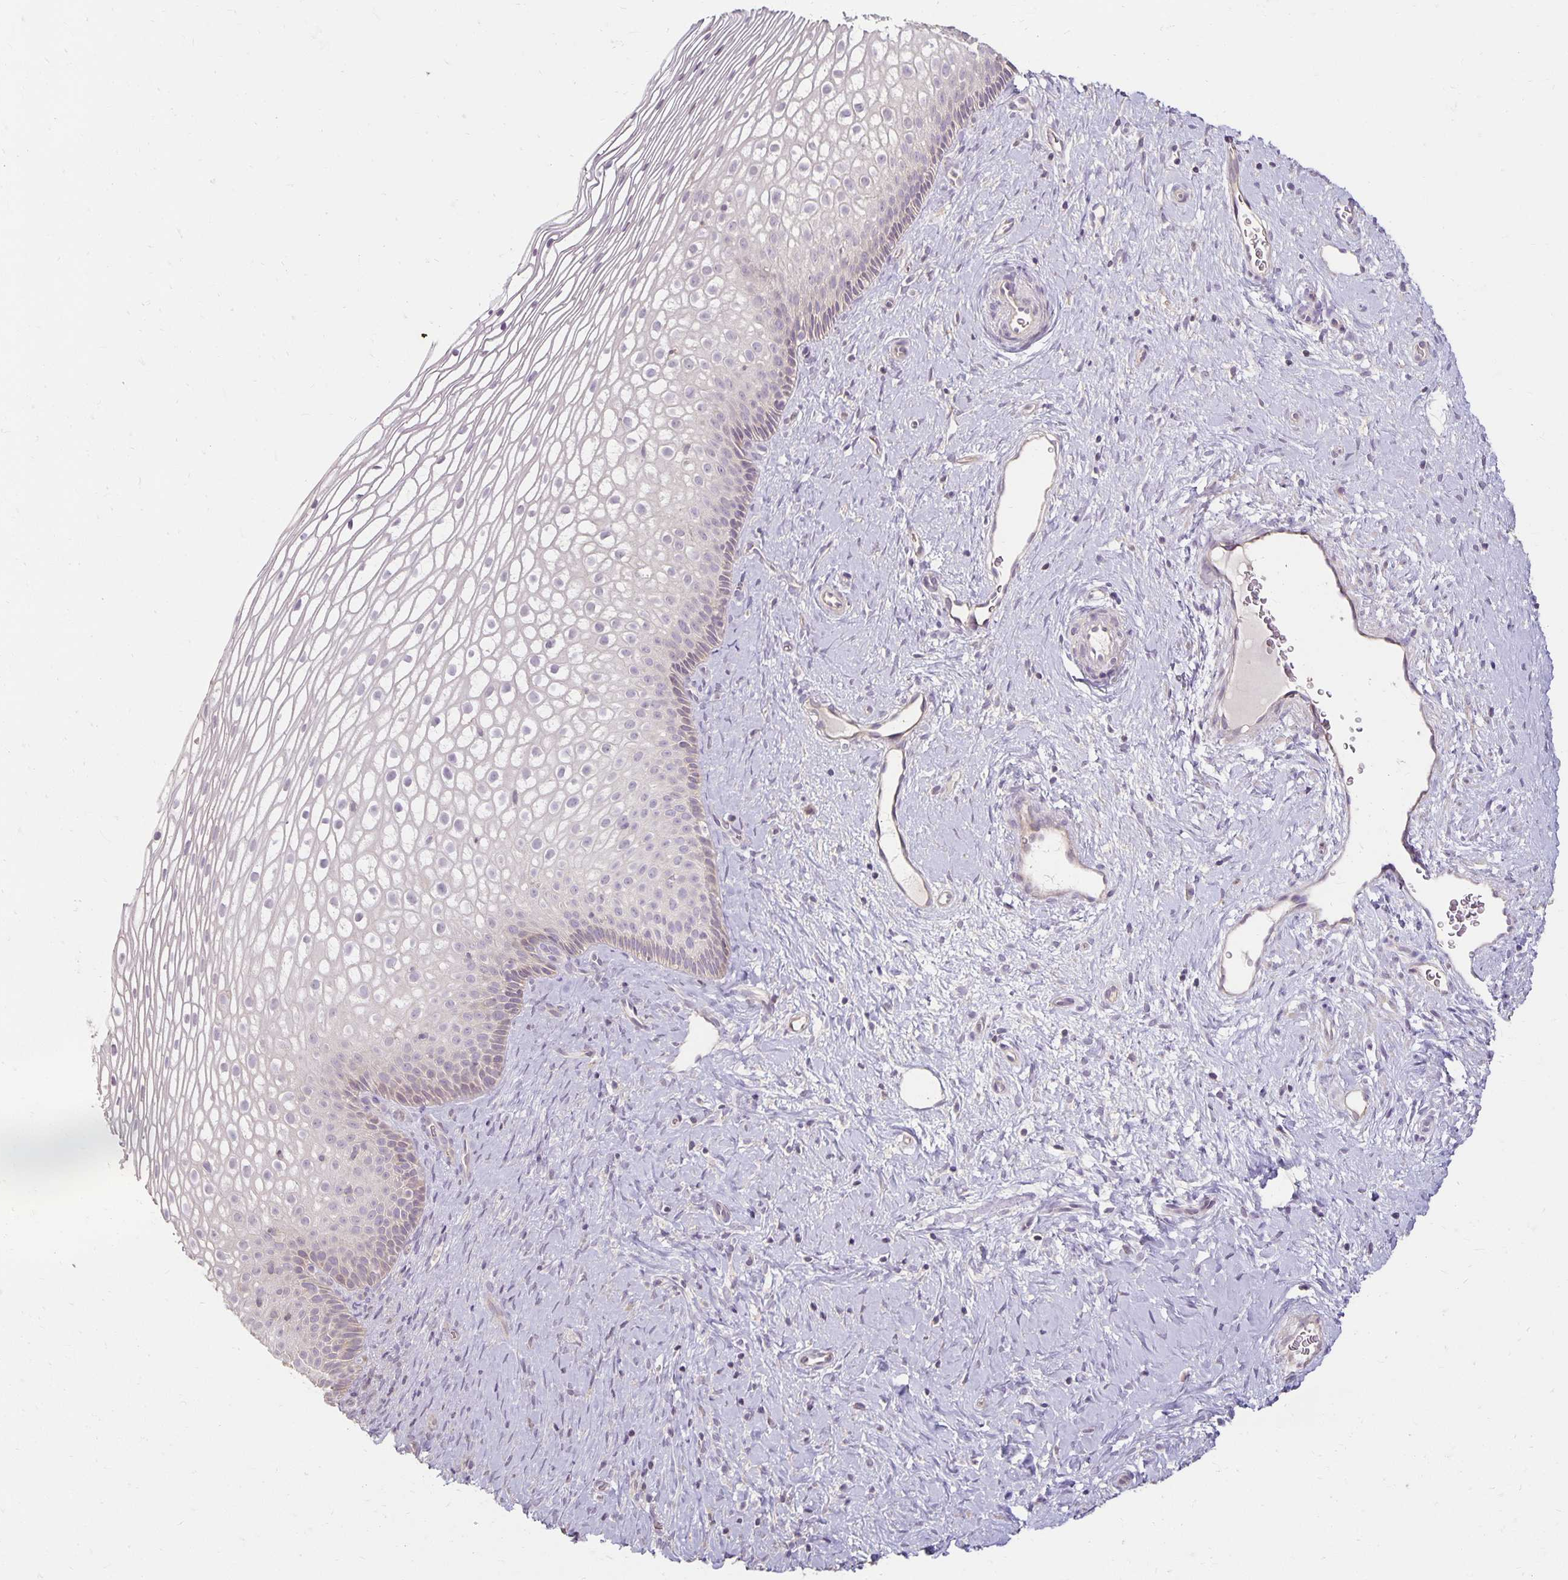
{"staining": {"intensity": "negative", "quantity": "none", "location": "none"}, "tissue": "cervix", "cell_type": "Squamous epithelial cells", "image_type": "normal", "snomed": [{"axis": "morphology", "description": "Normal tissue, NOS"}, {"axis": "topography", "description": "Cervix"}], "caption": "The micrograph exhibits no staining of squamous epithelial cells in unremarkable cervix. (Brightfield microscopy of DAB (3,3'-diaminobenzidine) IHC at high magnification).", "gene": "CST6", "patient": {"sex": "female", "age": 34}}